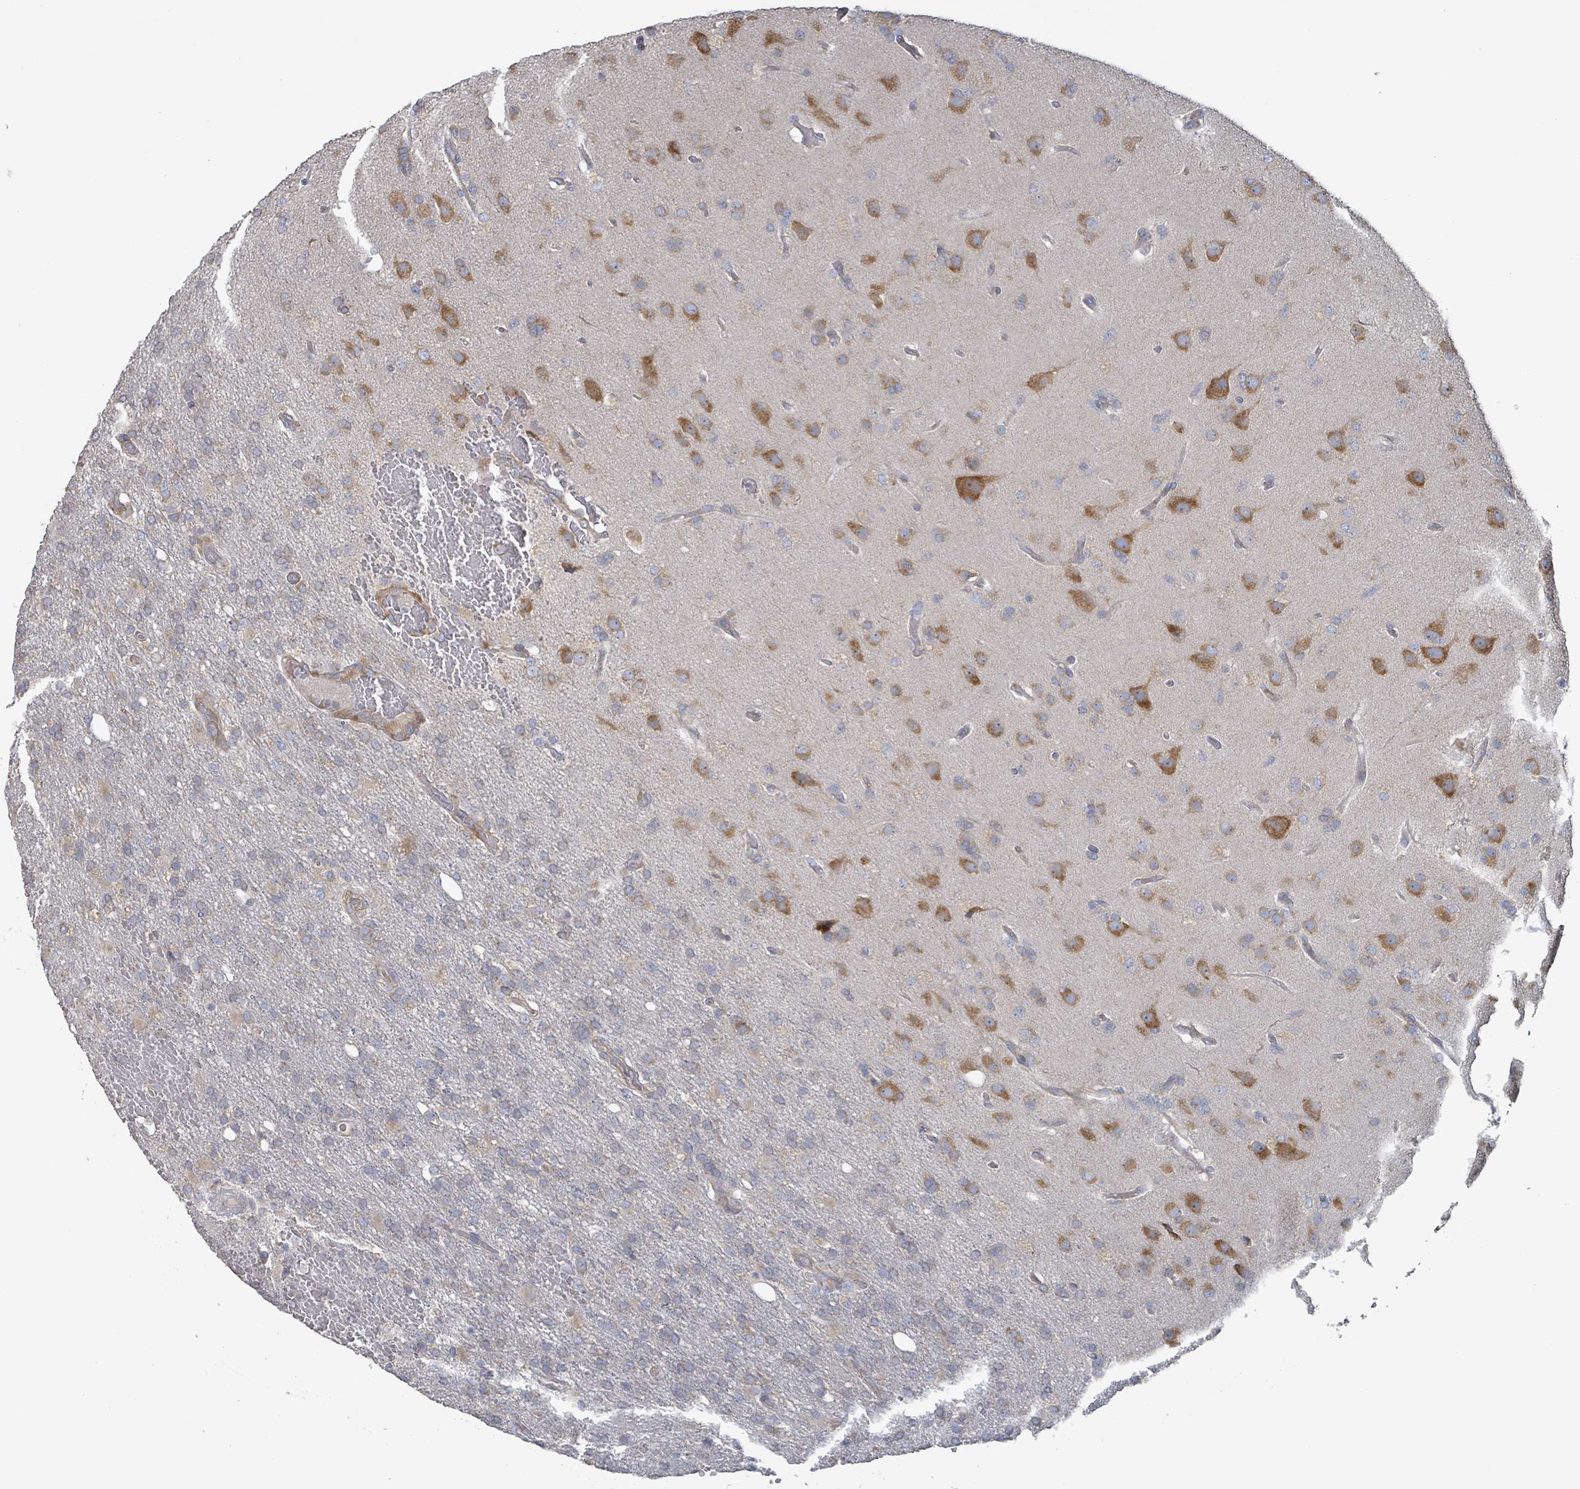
{"staining": {"intensity": "moderate", "quantity": "<25%", "location": "cytoplasmic/membranous"}, "tissue": "glioma", "cell_type": "Tumor cells", "image_type": "cancer", "snomed": [{"axis": "morphology", "description": "Glioma, malignant, High grade"}, {"axis": "topography", "description": "Brain"}], "caption": "Protein staining of malignant glioma (high-grade) tissue shows moderate cytoplasmic/membranous expression in approximately <25% of tumor cells. Immunohistochemistry stains the protein in brown and the nuclei are stained blue.", "gene": "RPL32", "patient": {"sex": "female", "age": 74}}